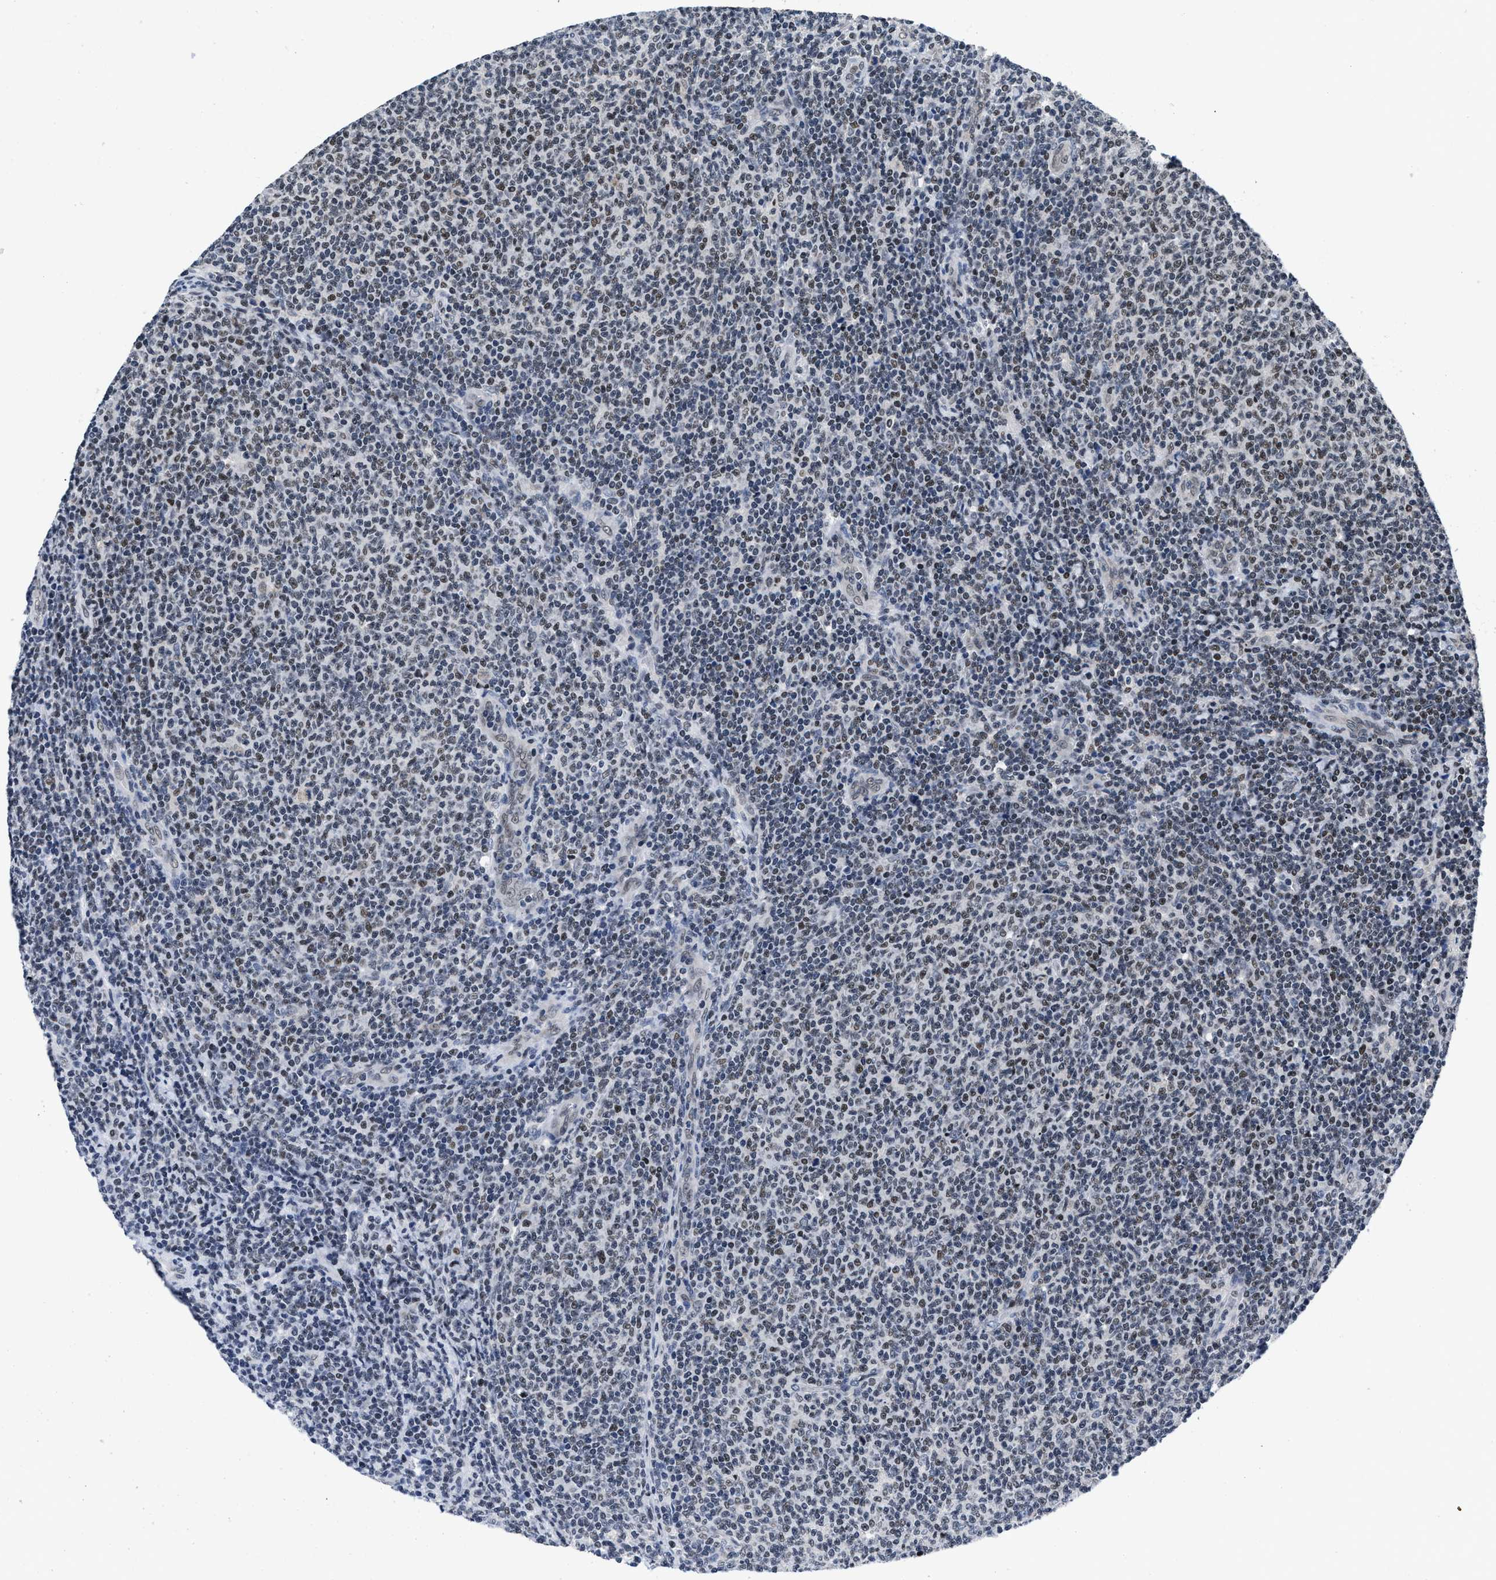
{"staining": {"intensity": "weak", "quantity": "<25%", "location": "nuclear"}, "tissue": "lymphoma", "cell_type": "Tumor cells", "image_type": "cancer", "snomed": [{"axis": "morphology", "description": "Malignant lymphoma, non-Hodgkin's type, Low grade"}, {"axis": "topography", "description": "Lymph node"}], "caption": "Immunohistochemistry of malignant lymphoma, non-Hodgkin's type (low-grade) shows no positivity in tumor cells.", "gene": "WDR81", "patient": {"sex": "male", "age": 66}}